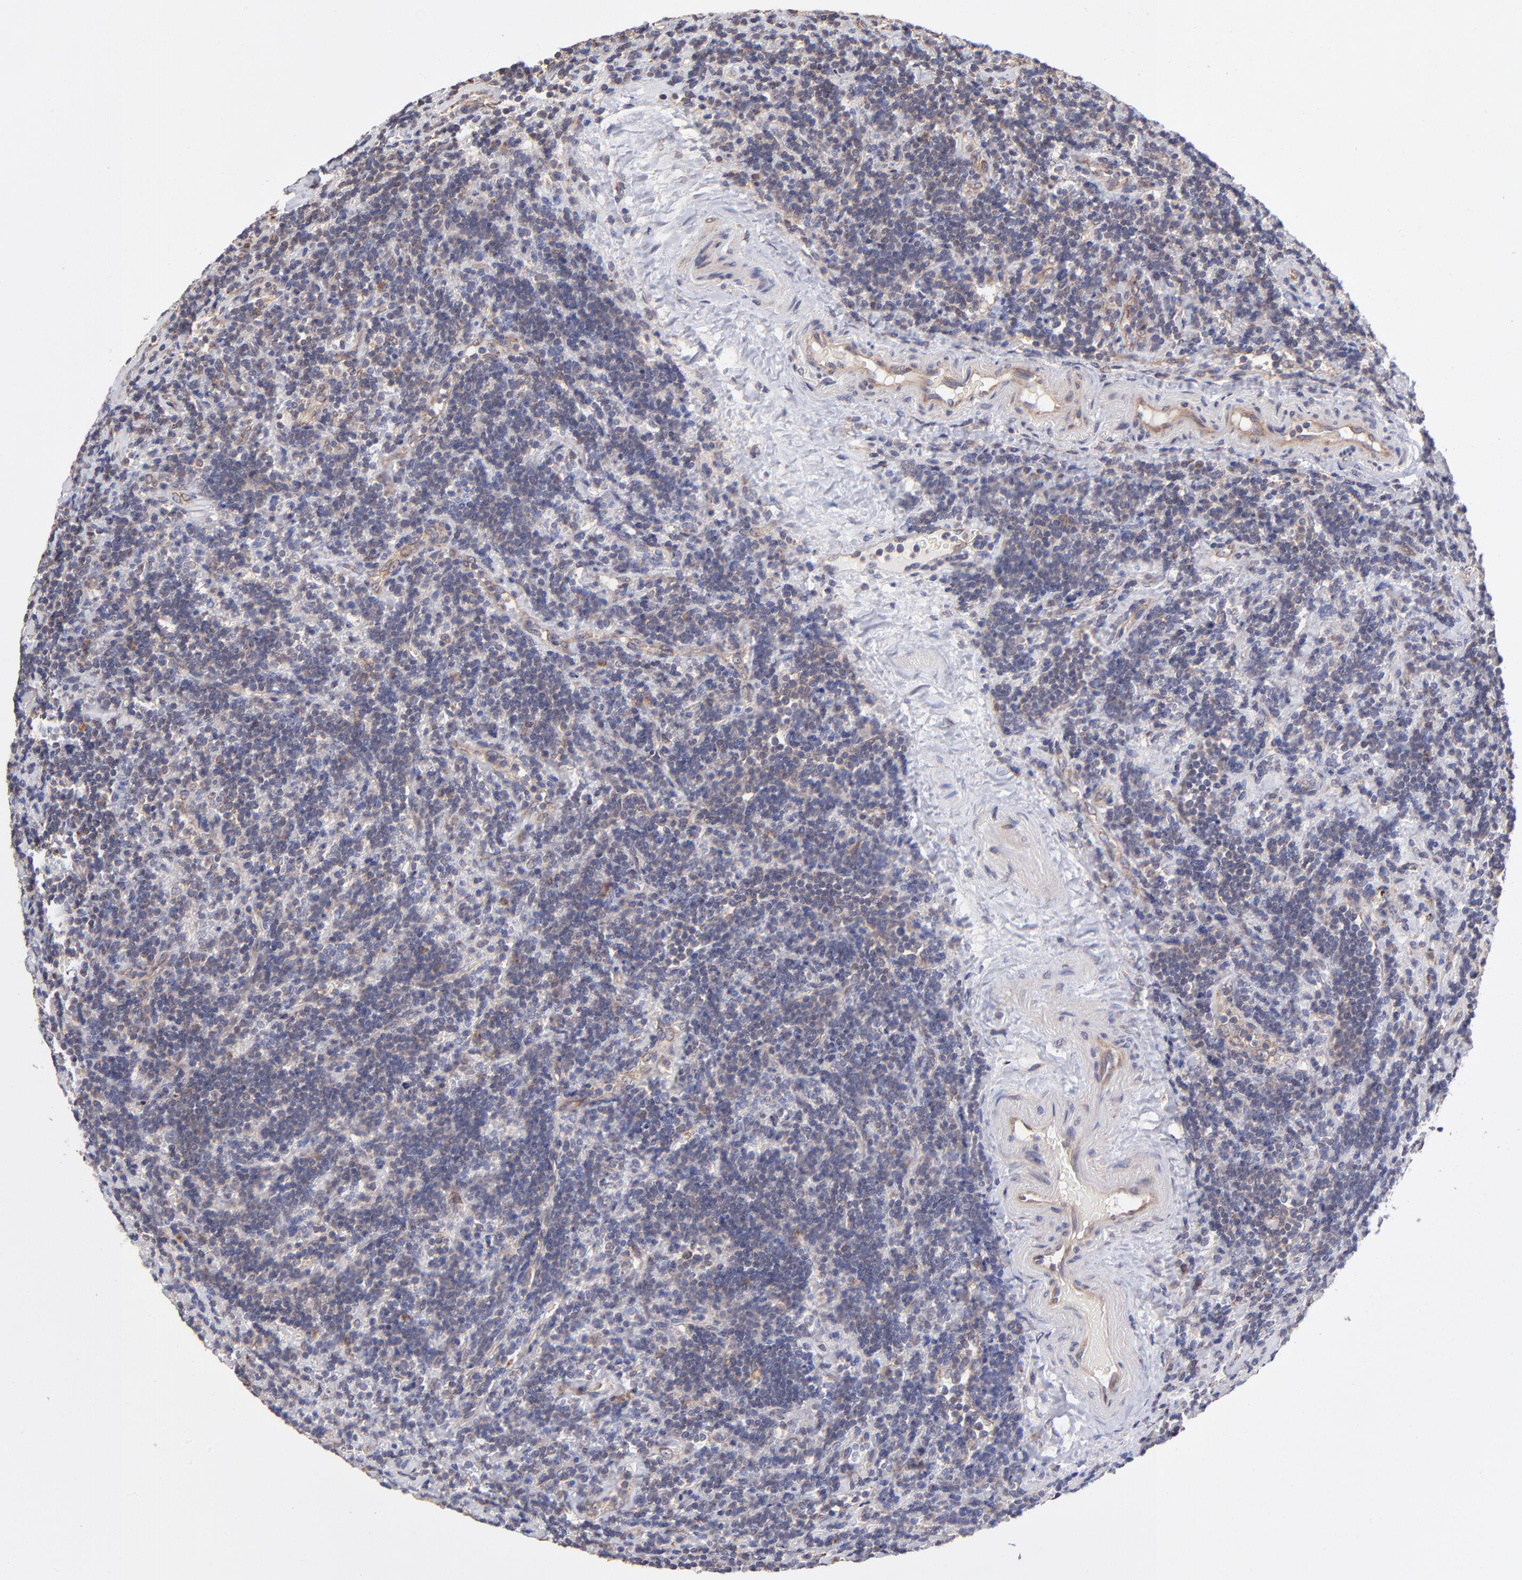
{"staining": {"intensity": "weak", "quantity": ">75%", "location": "cytoplasmic/membranous"}, "tissue": "lymphoma", "cell_type": "Tumor cells", "image_type": "cancer", "snomed": [{"axis": "morphology", "description": "Malignant lymphoma, non-Hodgkin's type, Low grade"}, {"axis": "topography", "description": "Lymph node"}], "caption": "Malignant lymphoma, non-Hodgkin's type (low-grade) tissue reveals weak cytoplasmic/membranous positivity in about >75% of tumor cells", "gene": "UBE2H", "patient": {"sex": "male", "age": 70}}